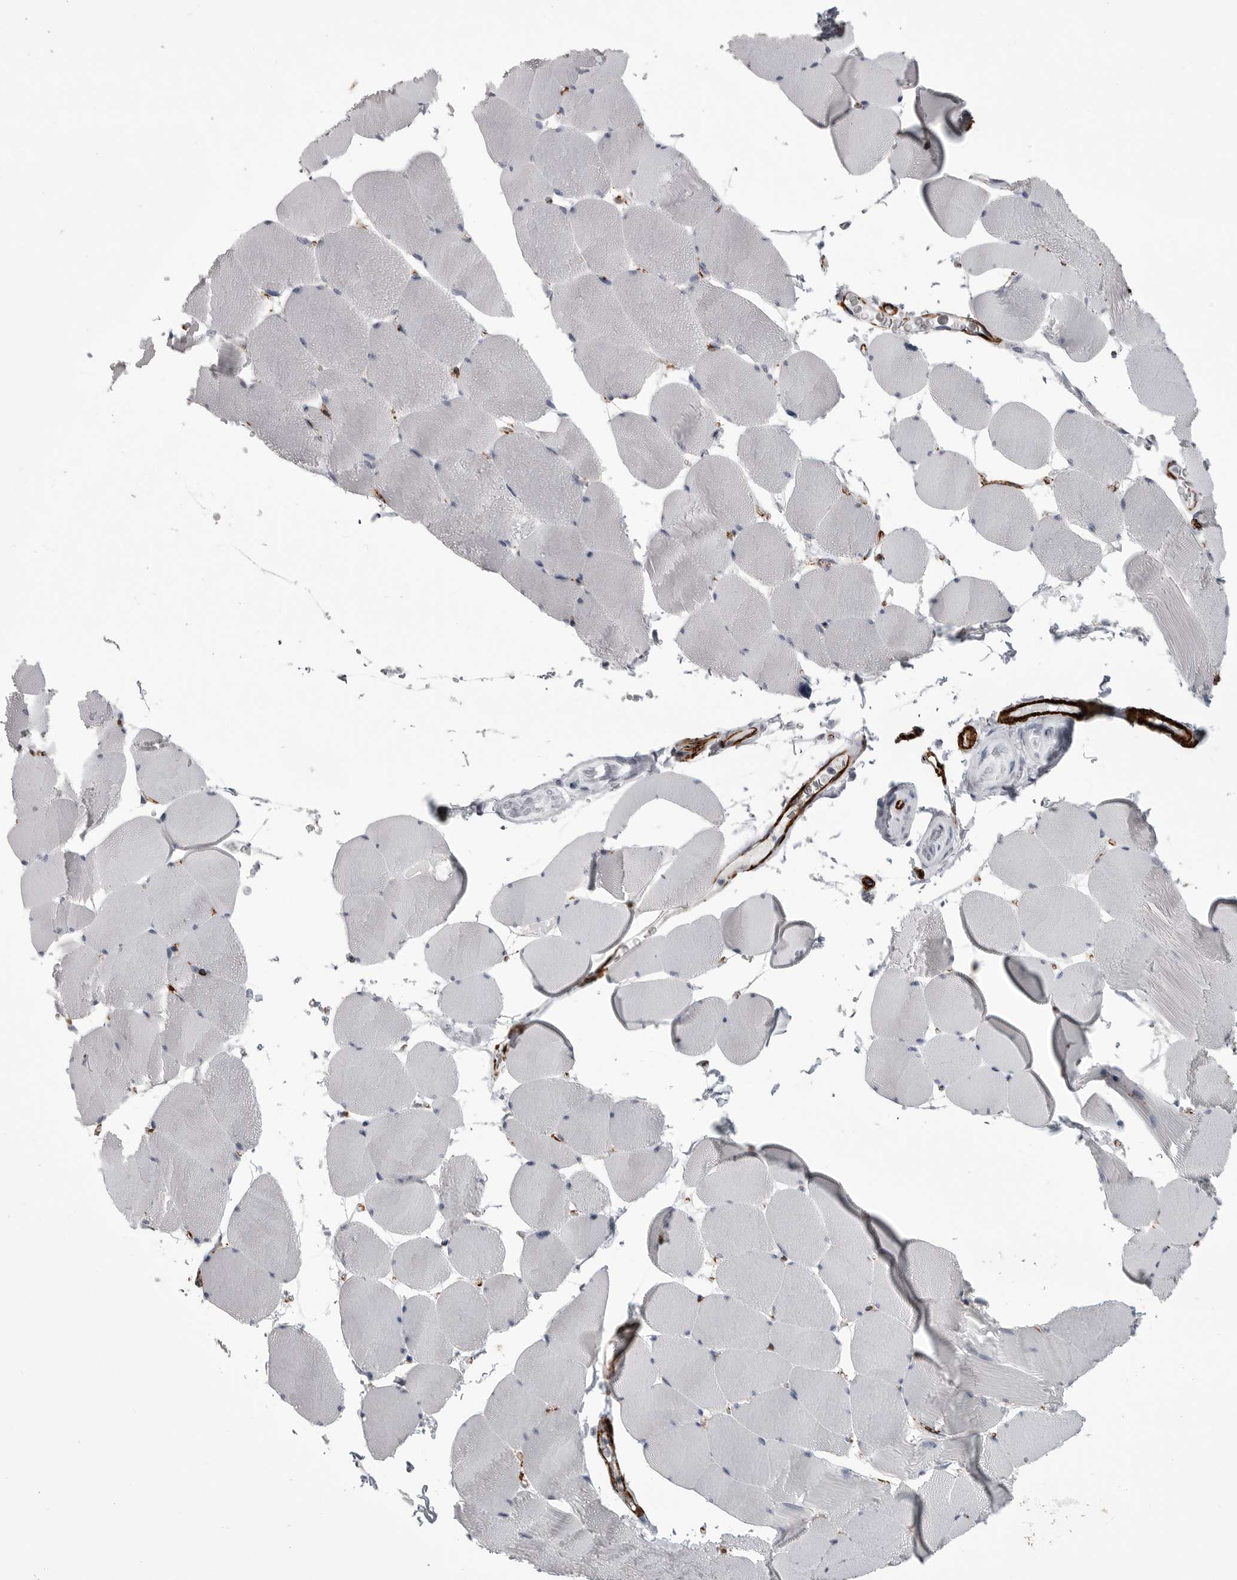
{"staining": {"intensity": "negative", "quantity": "none", "location": "none"}, "tissue": "skeletal muscle", "cell_type": "Myocytes", "image_type": "normal", "snomed": [{"axis": "morphology", "description": "Normal tissue, NOS"}, {"axis": "topography", "description": "Skeletal muscle"}], "caption": "This is an immunohistochemistry (IHC) image of normal human skeletal muscle. There is no expression in myocytes.", "gene": "AOC3", "patient": {"sex": "male", "age": 62}}